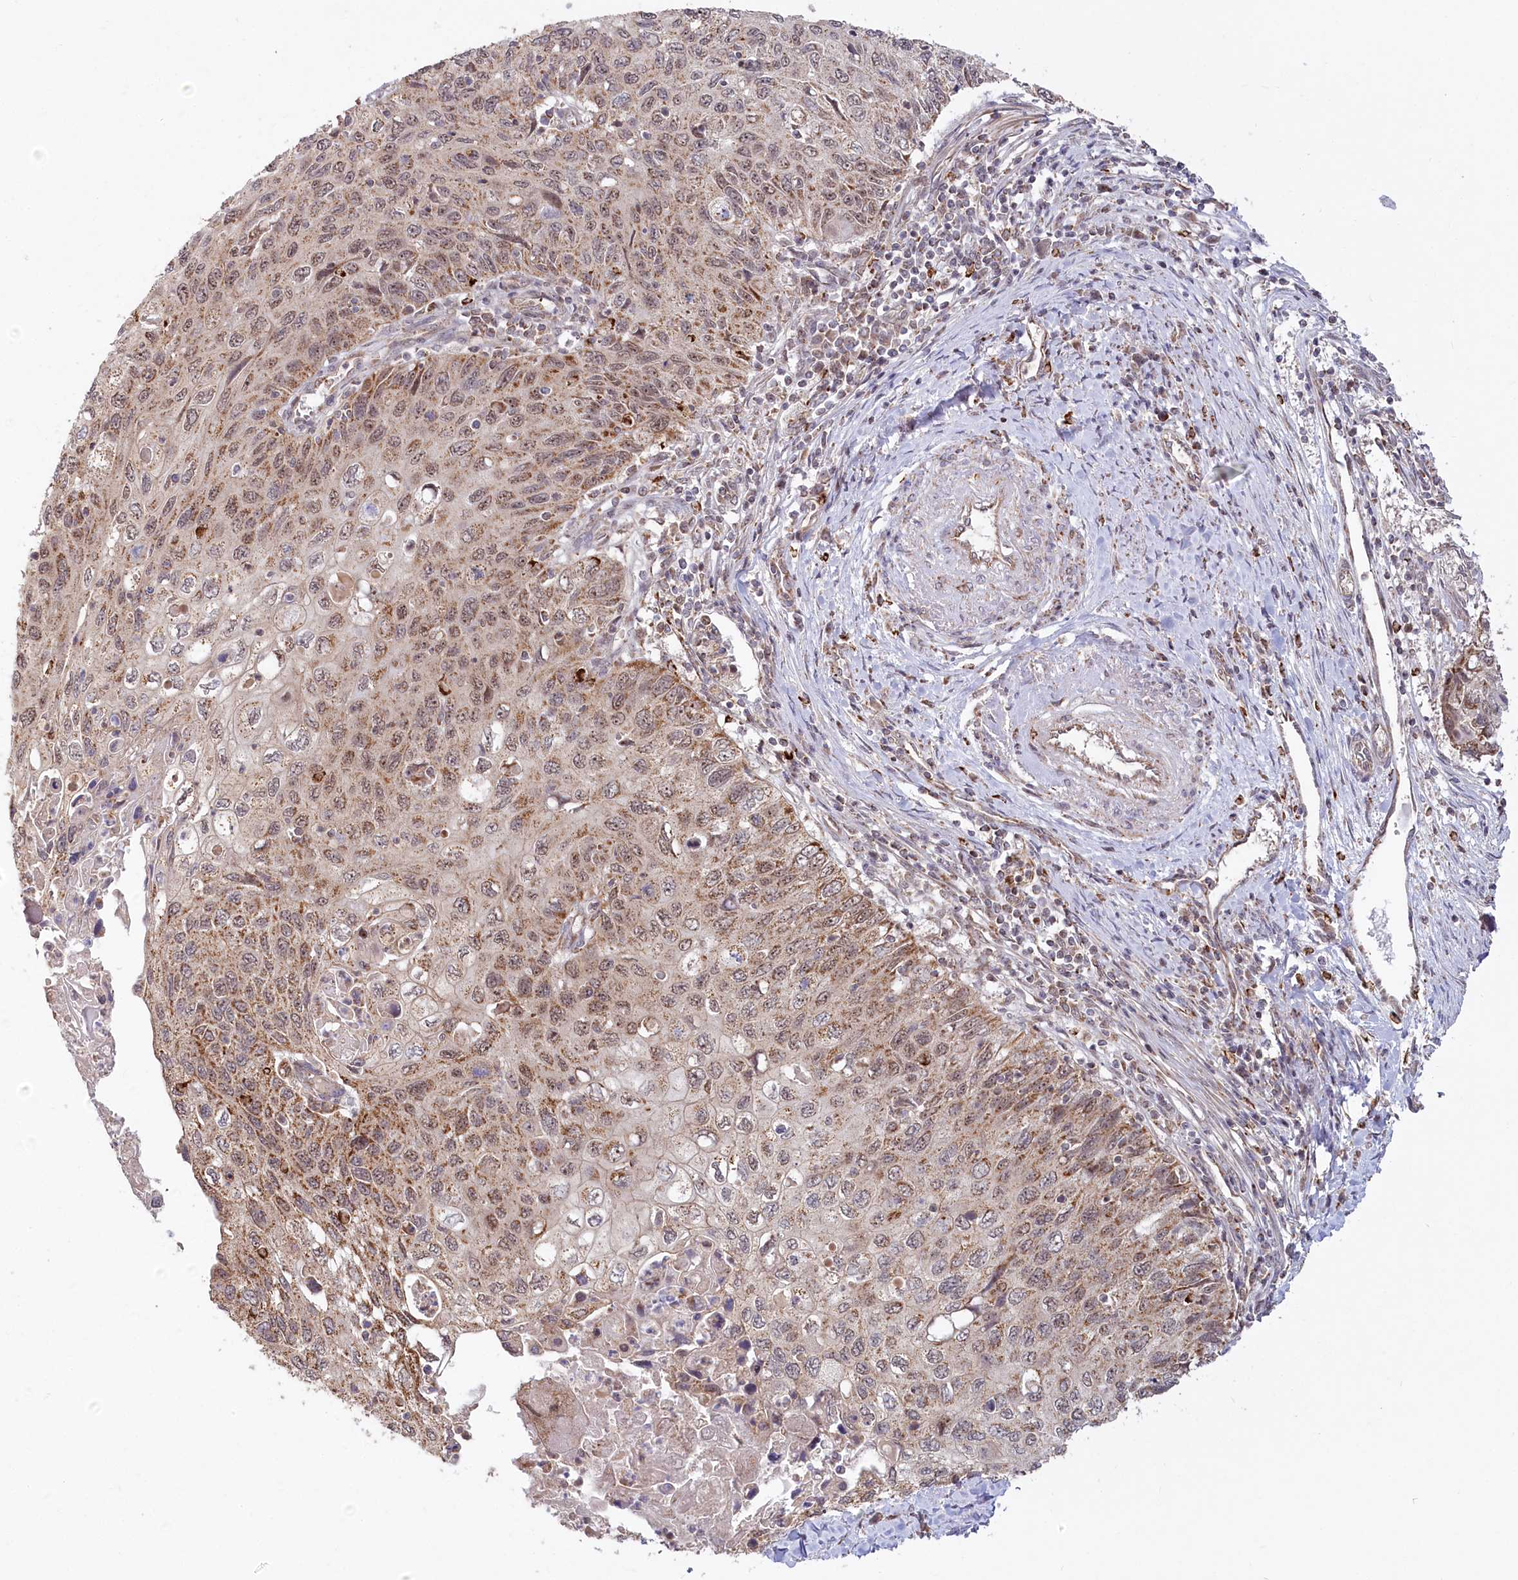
{"staining": {"intensity": "moderate", "quantity": ">75%", "location": "cytoplasmic/membranous"}, "tissue": "cervical cancer", "cell_type": "Tumor cells", "image_type": "cancer", "snomed": [{"axis": "morphology", "description": "Squamous cell carcinoma, NOS"}, {"axis": "topography", "description": "Cervix"}], "caption": "Human squamous cell carcinoma (cervical) stained for a protein (brown) reveals moderate cytoplasmic/membranous positive staining in about >75% of tumor cells.", "gene": "RTN4IP1", "patient": {"sex": "female", "age": 70}}